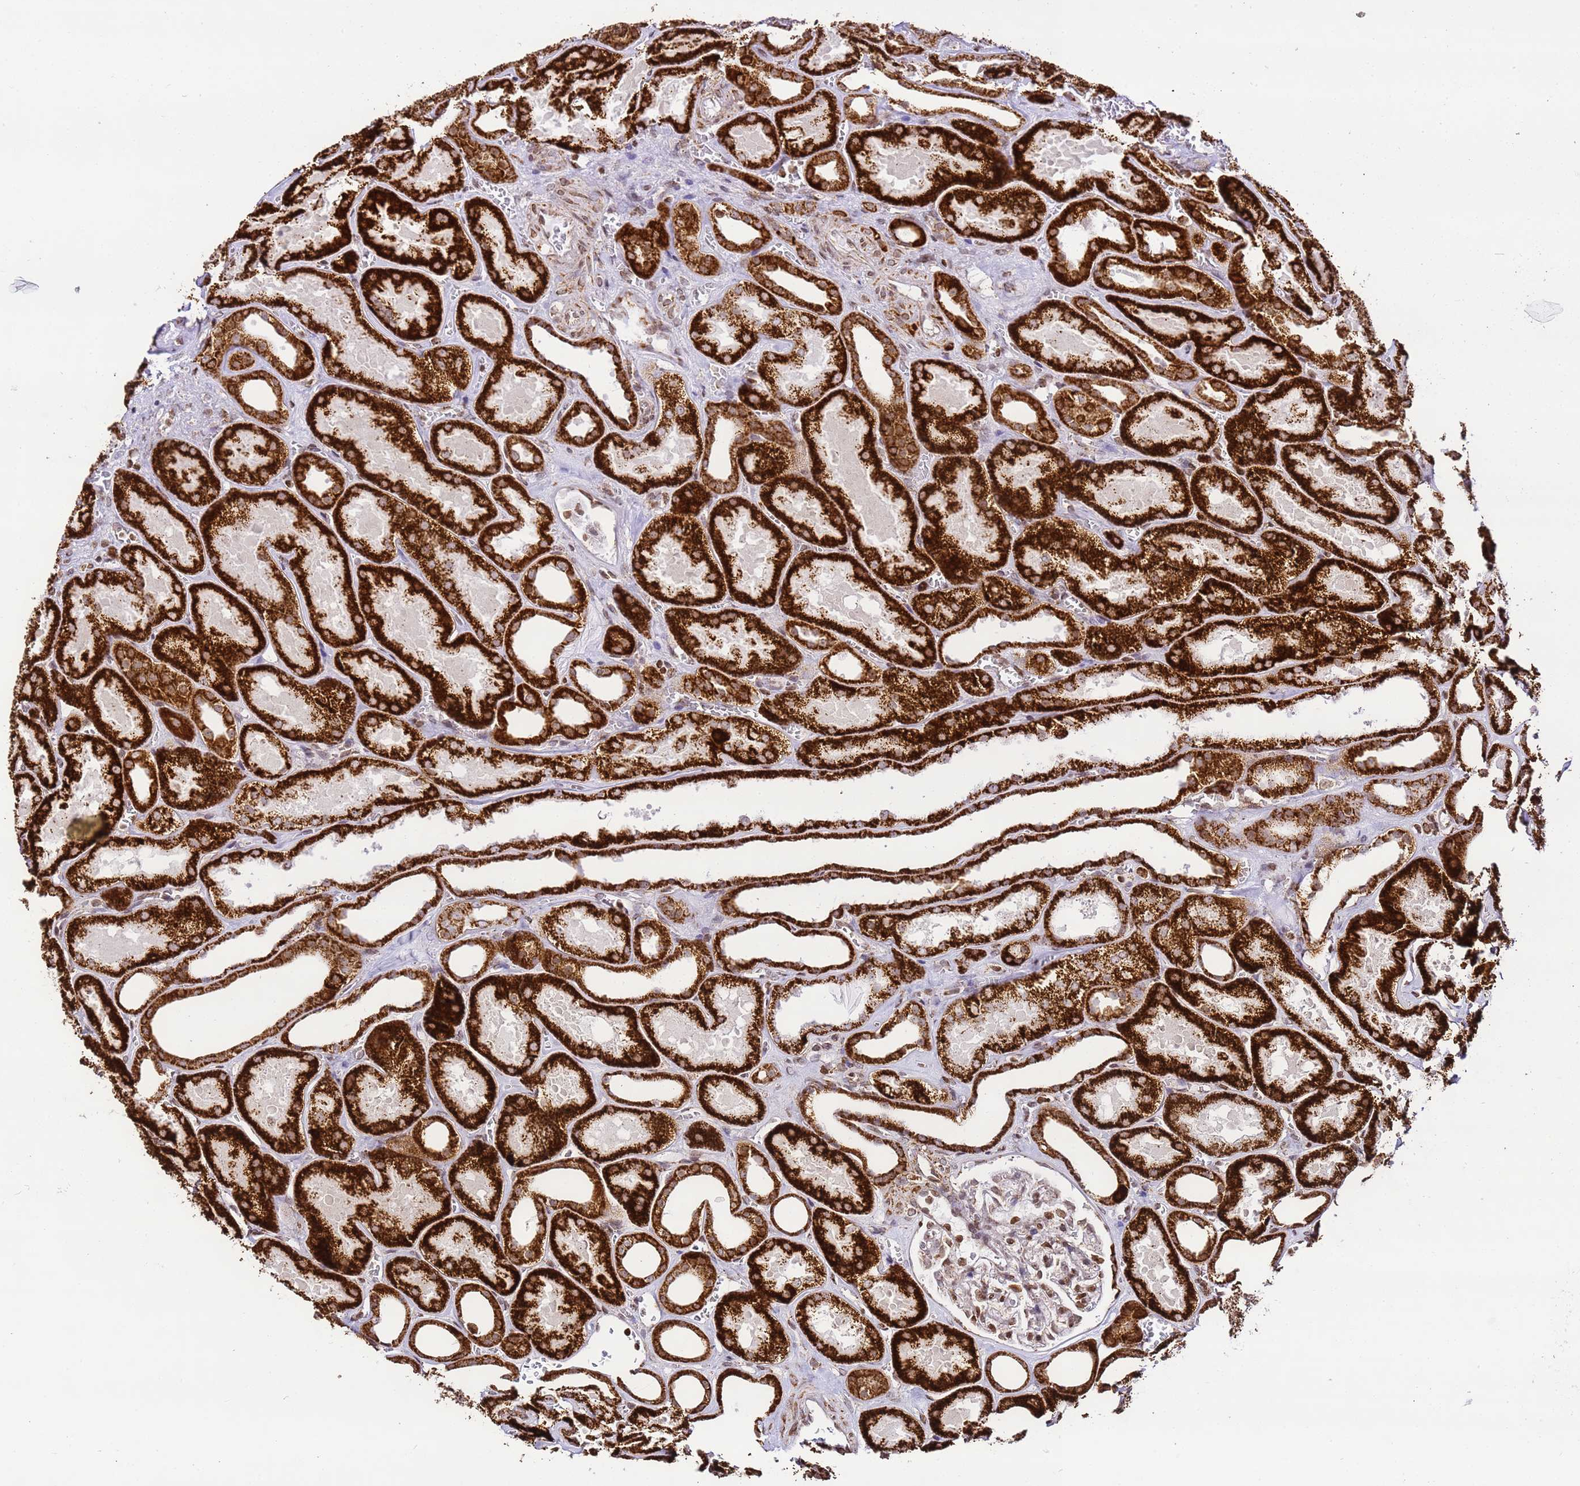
{"staining": {"intensity": "weak", "quantity": "25%-75%", "location": "cytoplasmic/membranous"}, "tissue": "kidney", "cell_type": "Cells in glomeruli", "image_type": "normal", "snomed": [{"axis": "morphology", "description": "Normal tissue, NOS"}, {"axis": "morphology", "description": "Adenocarcinoma, NOS"}, {"axis": "topography", "description": "Kidney"}], "caption": "Immunohistochemical staining of unremarkable kidney demonstrates 25%-75% levels of weak cytoplasmic/membranous protein positivity in about 25%-75% of cells in glomeruli. (IHC, brightfield microscopy, high magnification).", "gene": "HSPE1", "patient": {"sex": "female", "age": 68}}